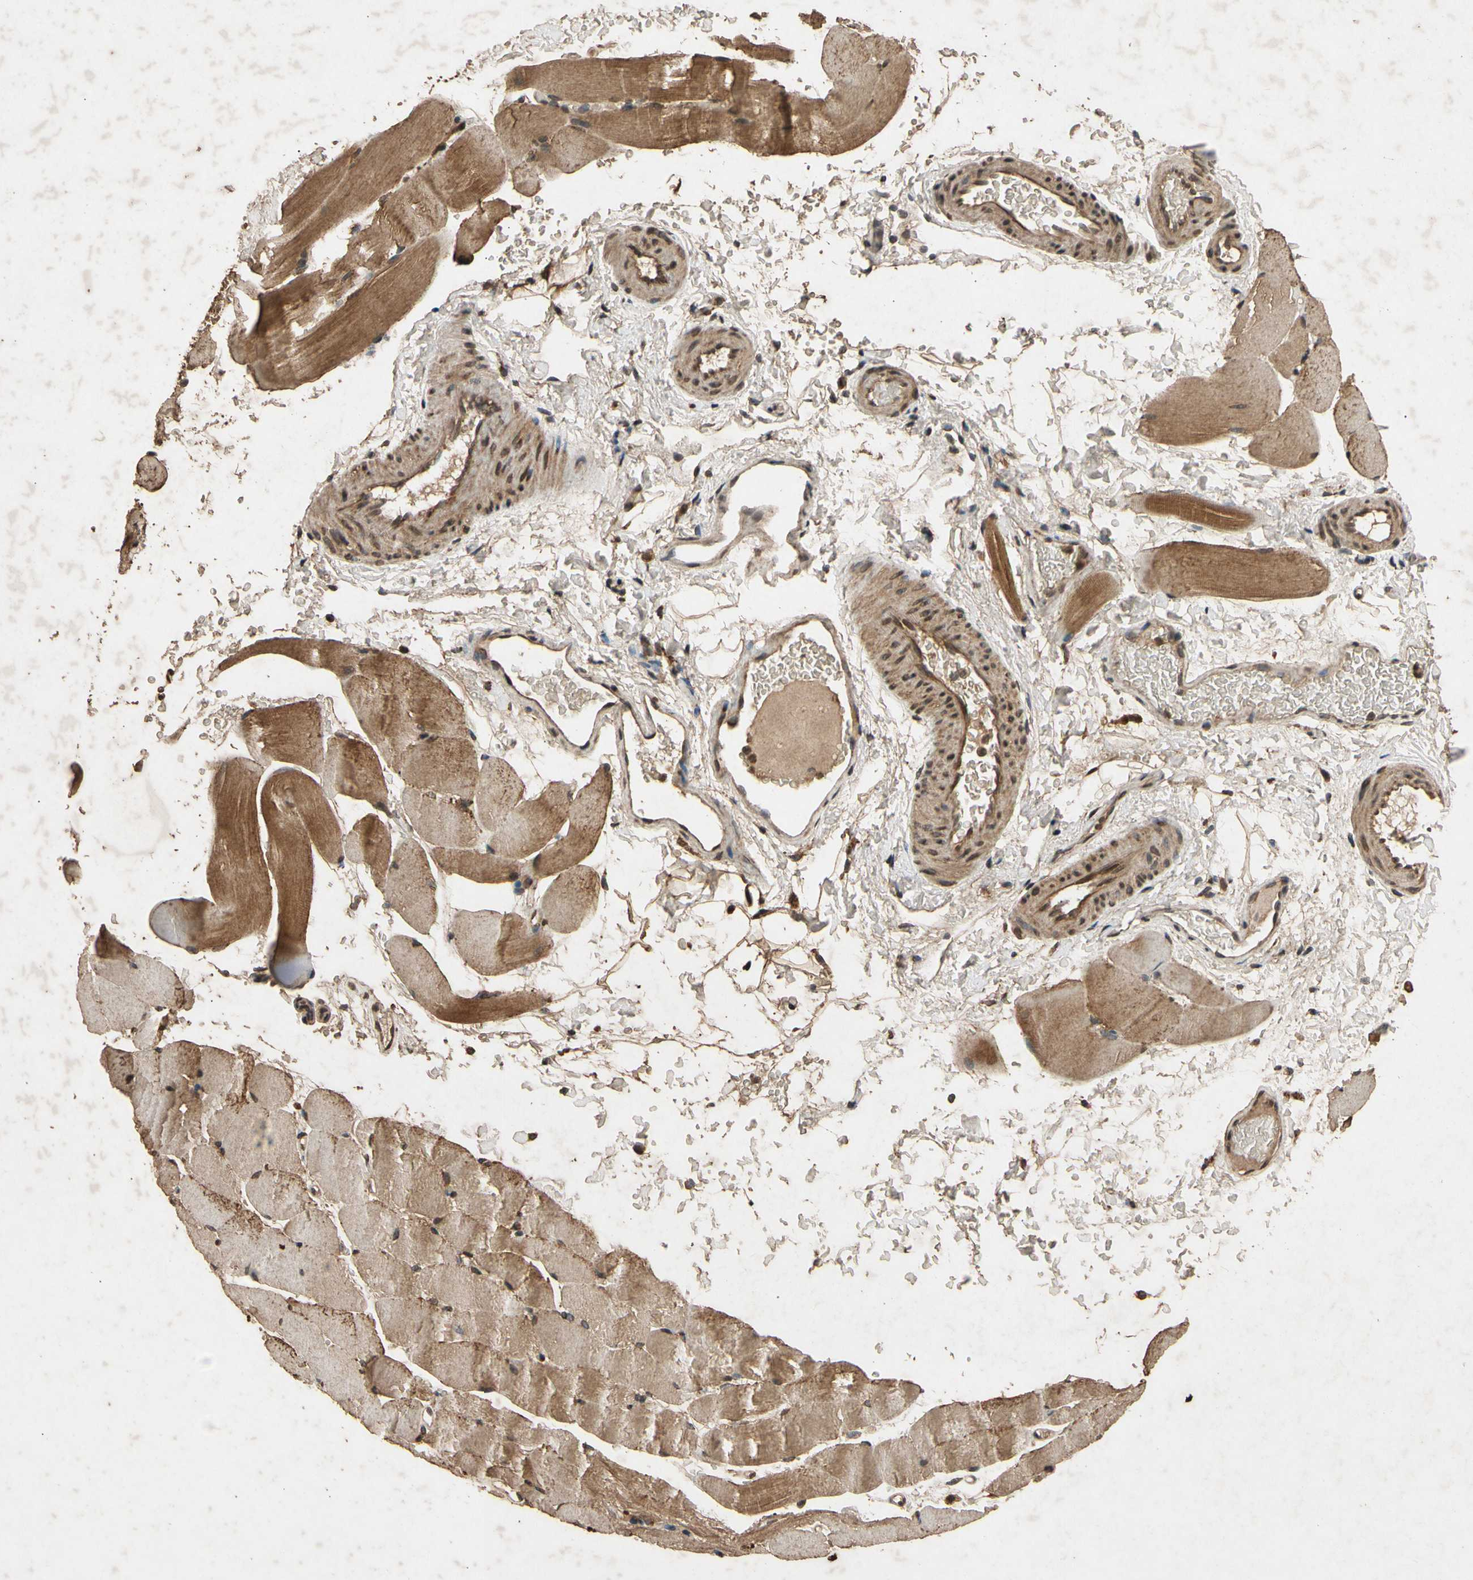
{"staining": {"intensity": "moderate", "quantity": ">75%", "location": "cytoplasmic/membranous,nuclear"}, "tissue": "skeletal muscle", "cell_type": "Myocytes", "image_type": "normal", "snomed": [{"axis": "morphology", "description": "Normal tissue, NOS"}, {"axis": "topography", "description": "Skeletal muscle"}, {"axis": "topography", "description": "Parathyroid gland"}], "caption": "Immunohistochemical staining of unremarkable human skeletal muscle exhibits medium levels of moderate cytoplasmic/membranous,nuclear expression in approximately >75% of myocytes. The protein is stained brown, and the nuclei are stained in blue (DAB IHC with brightfield microscopy, high magnification).", "gene": "TXN2", "patient": {"sex": "female", "age": 37}}